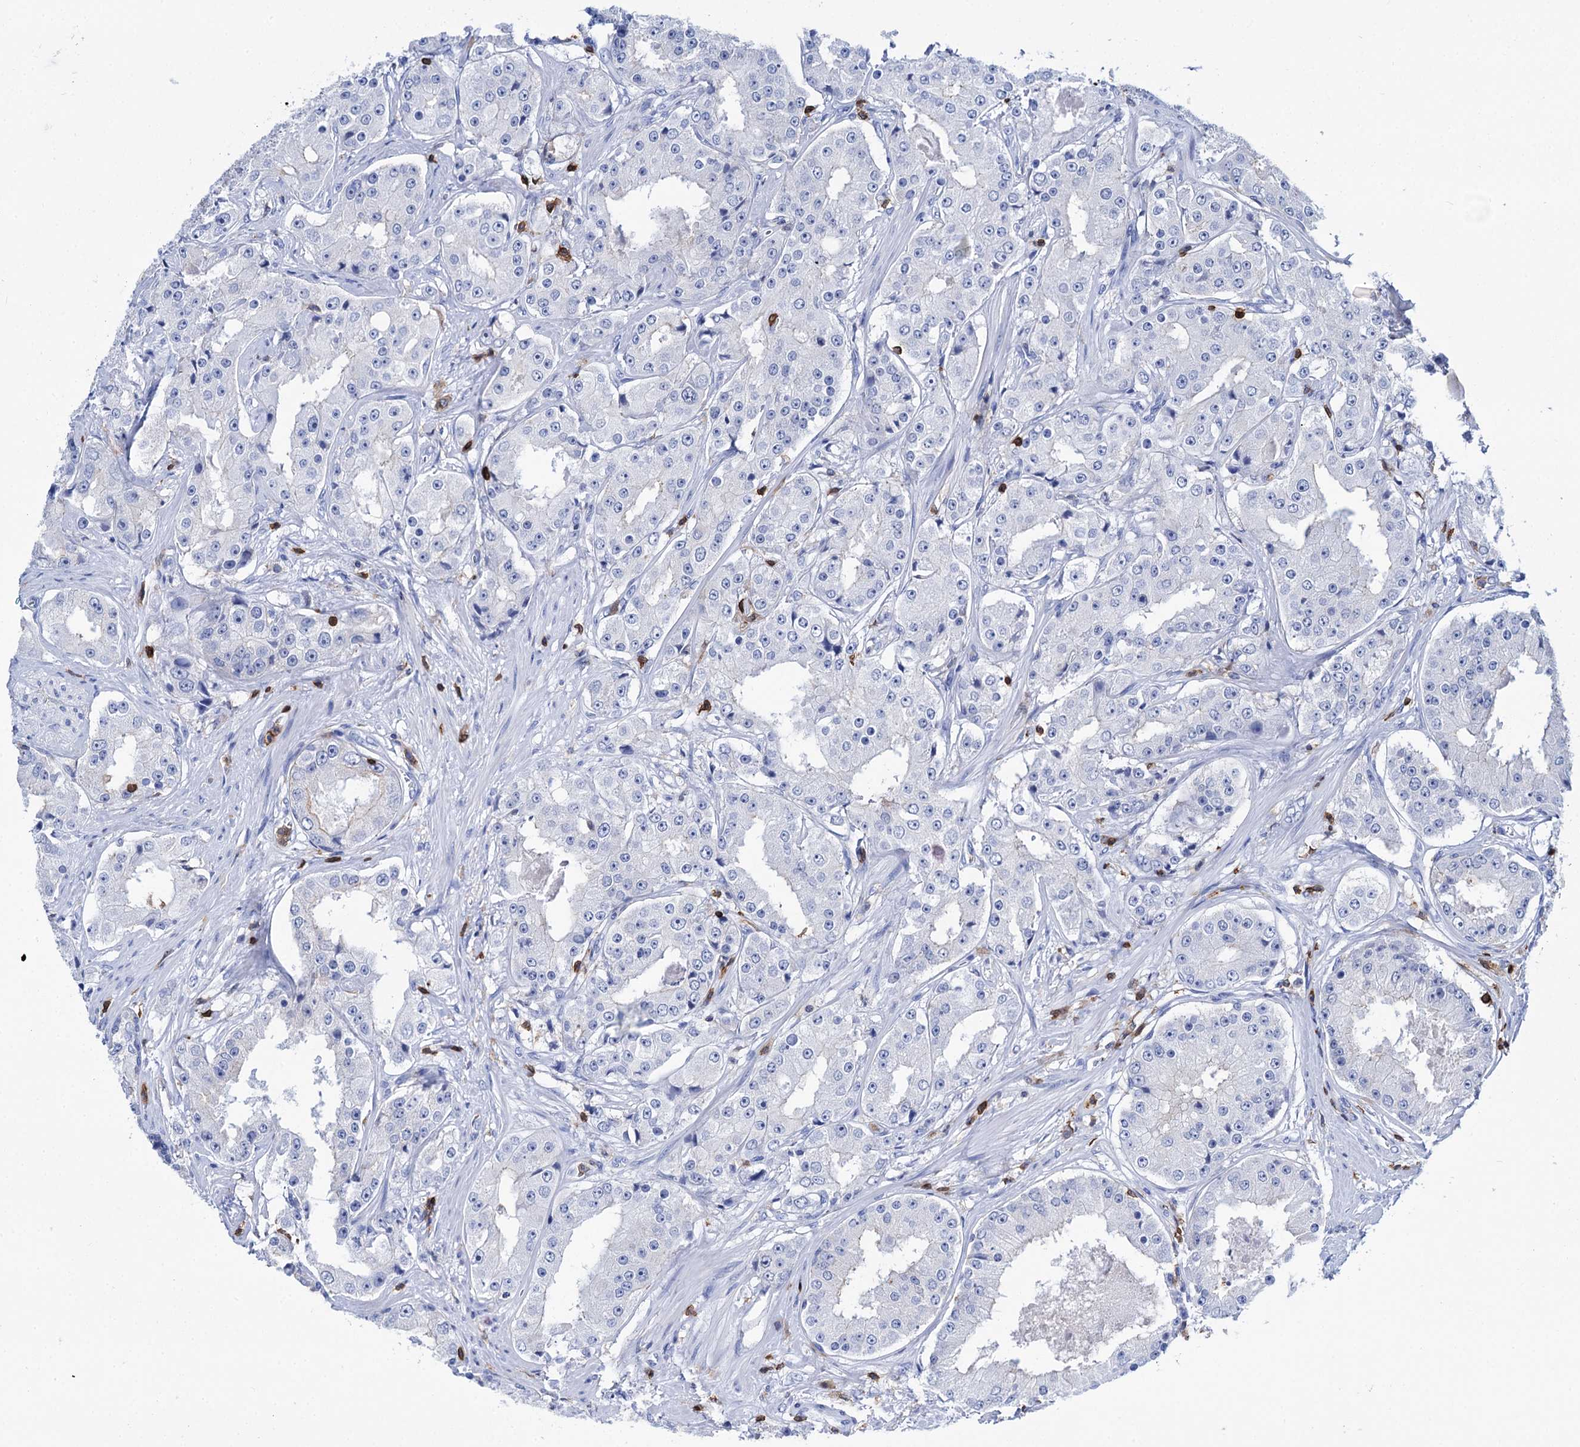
{"staining": {"intensity": "negative", "quantity": "none", "location": "none"}, "tissue": "prostate cancer", "cell_type": "Tumor cells", "image_type": "cancer", "snomed": [{"axis": "morphology", "description": "Adenocarcinoma, High grade"}, {"axis": "topography", "description": "Prostate"}], "caption": "This is an IHC micrograph of human adenocarcinoma (high-grade) (prostate). There is no expression in tumor cells.", "gene": "DEF6", "patient": {"sex": "male", "age": 73}}